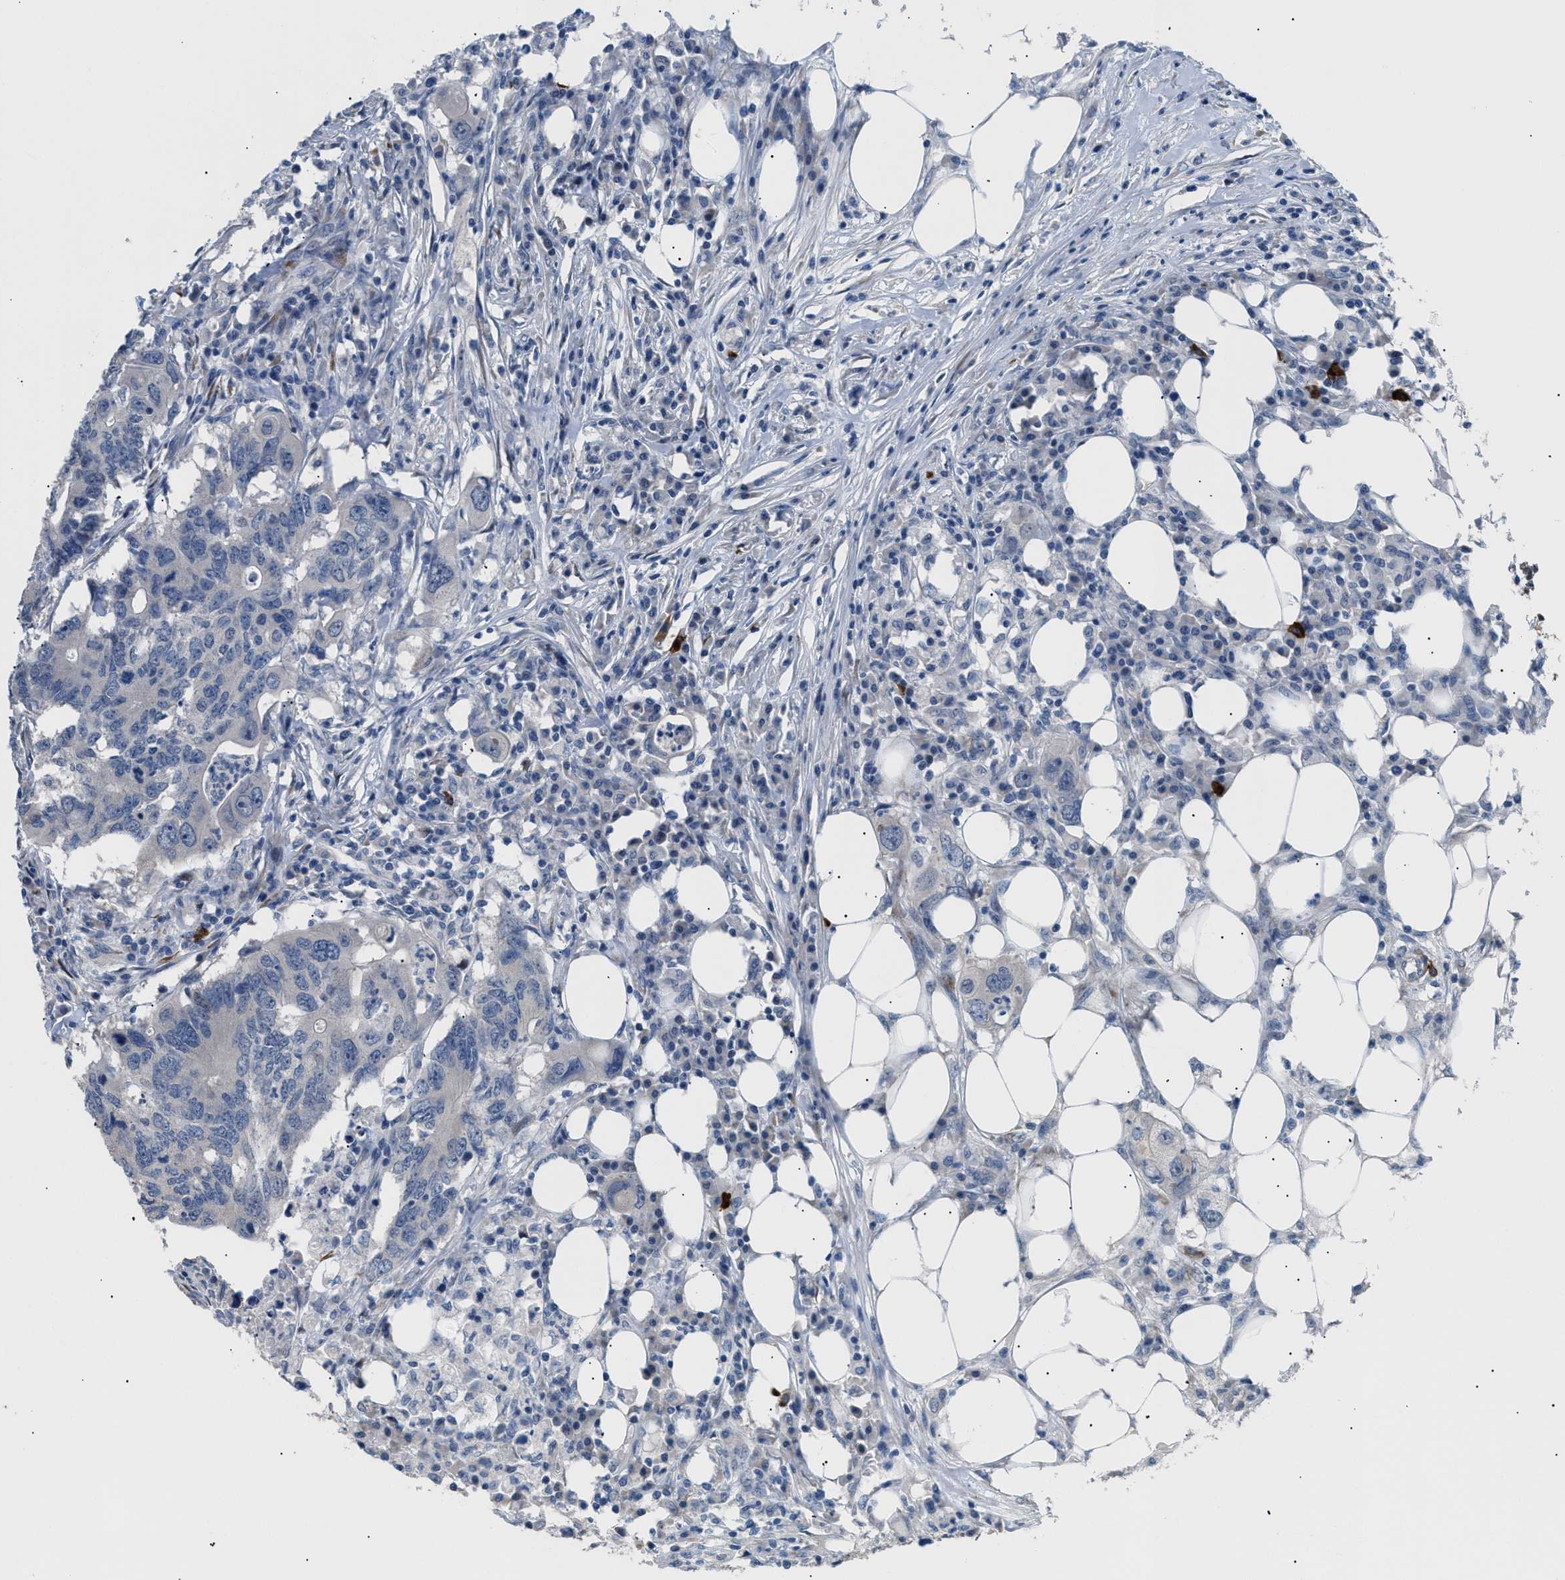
{"staining": {"intensity": "negative", "quantity": "none", "location": "none"}, "tissue": "colorectal cancer", "cell_type": "Tumor cells", "image_type": "cancer", "snomed": [{"axis": "morphology", "description": "Adenocarcinoma, NOS"}, {"axis": "topography", "description": "Colon"}], "caption": "IHC micrograph of neoplastic tissue: human colorectal adenocarcinoma stained with DAB reveals no significant protein positivity in tumor cells.", "gene": "ICA1", "patient": {"sex": "male", "age": 71}}